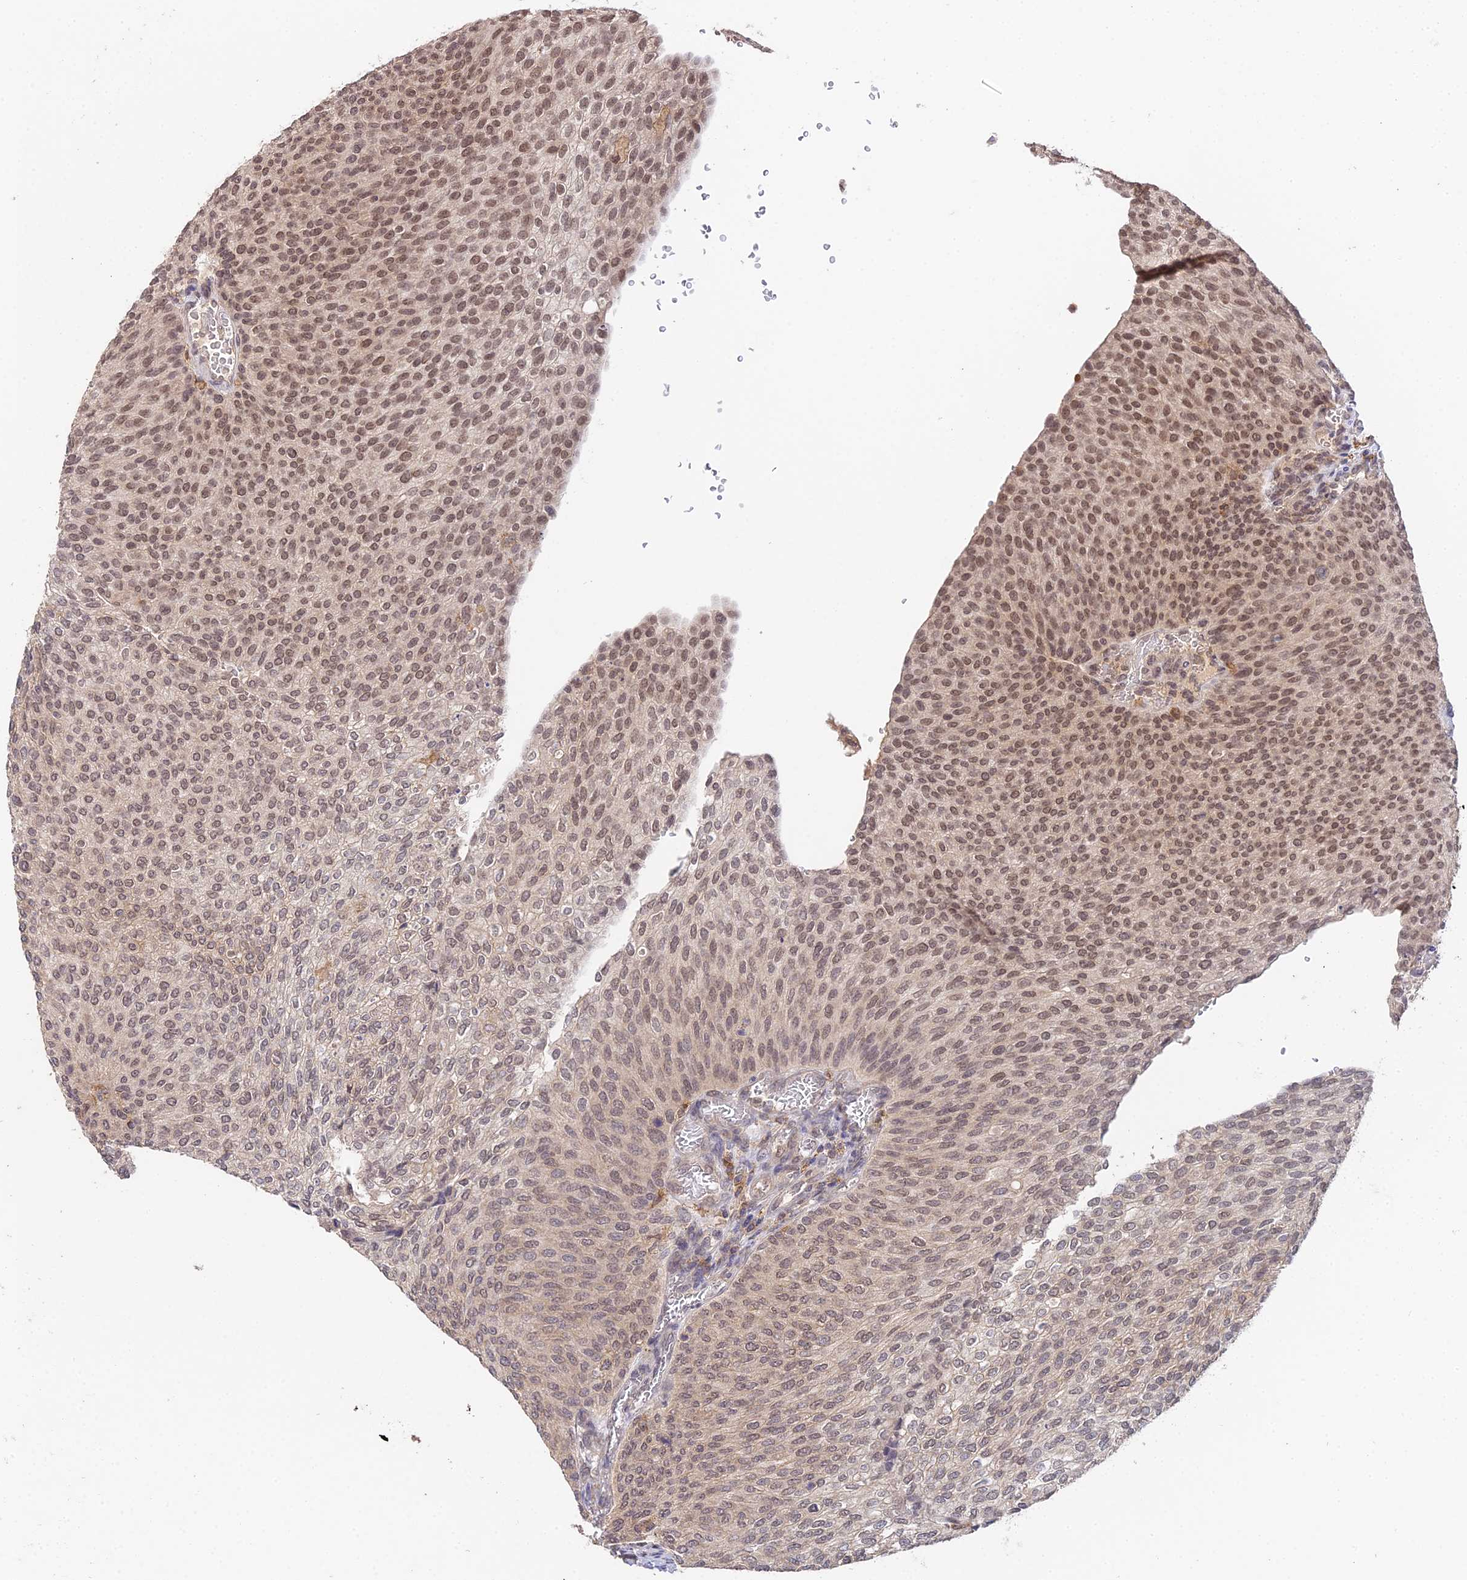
{"staining": {"intensity": "moderate", "quantity": "25%-75%", "location": "nuclear"}, "tissue": "urothelial cancer", "cell_type": "Tumor cells", "image_type": "cancer", "snomed": [{"axis": "morphology", "description": "Urothelial carcinoma, High grade"}, {"axis": "topography", "description": "Urinary bladder"}], "caption": "Approximately 25%-75% of tumor cells in human high-grade urothelial carcinoma exhibit moderate nuclear protein expression as visualized by brown immunohistochemical staining.", "gene": "TPRX1", "patient": {"sex": "female", "age": 79}}